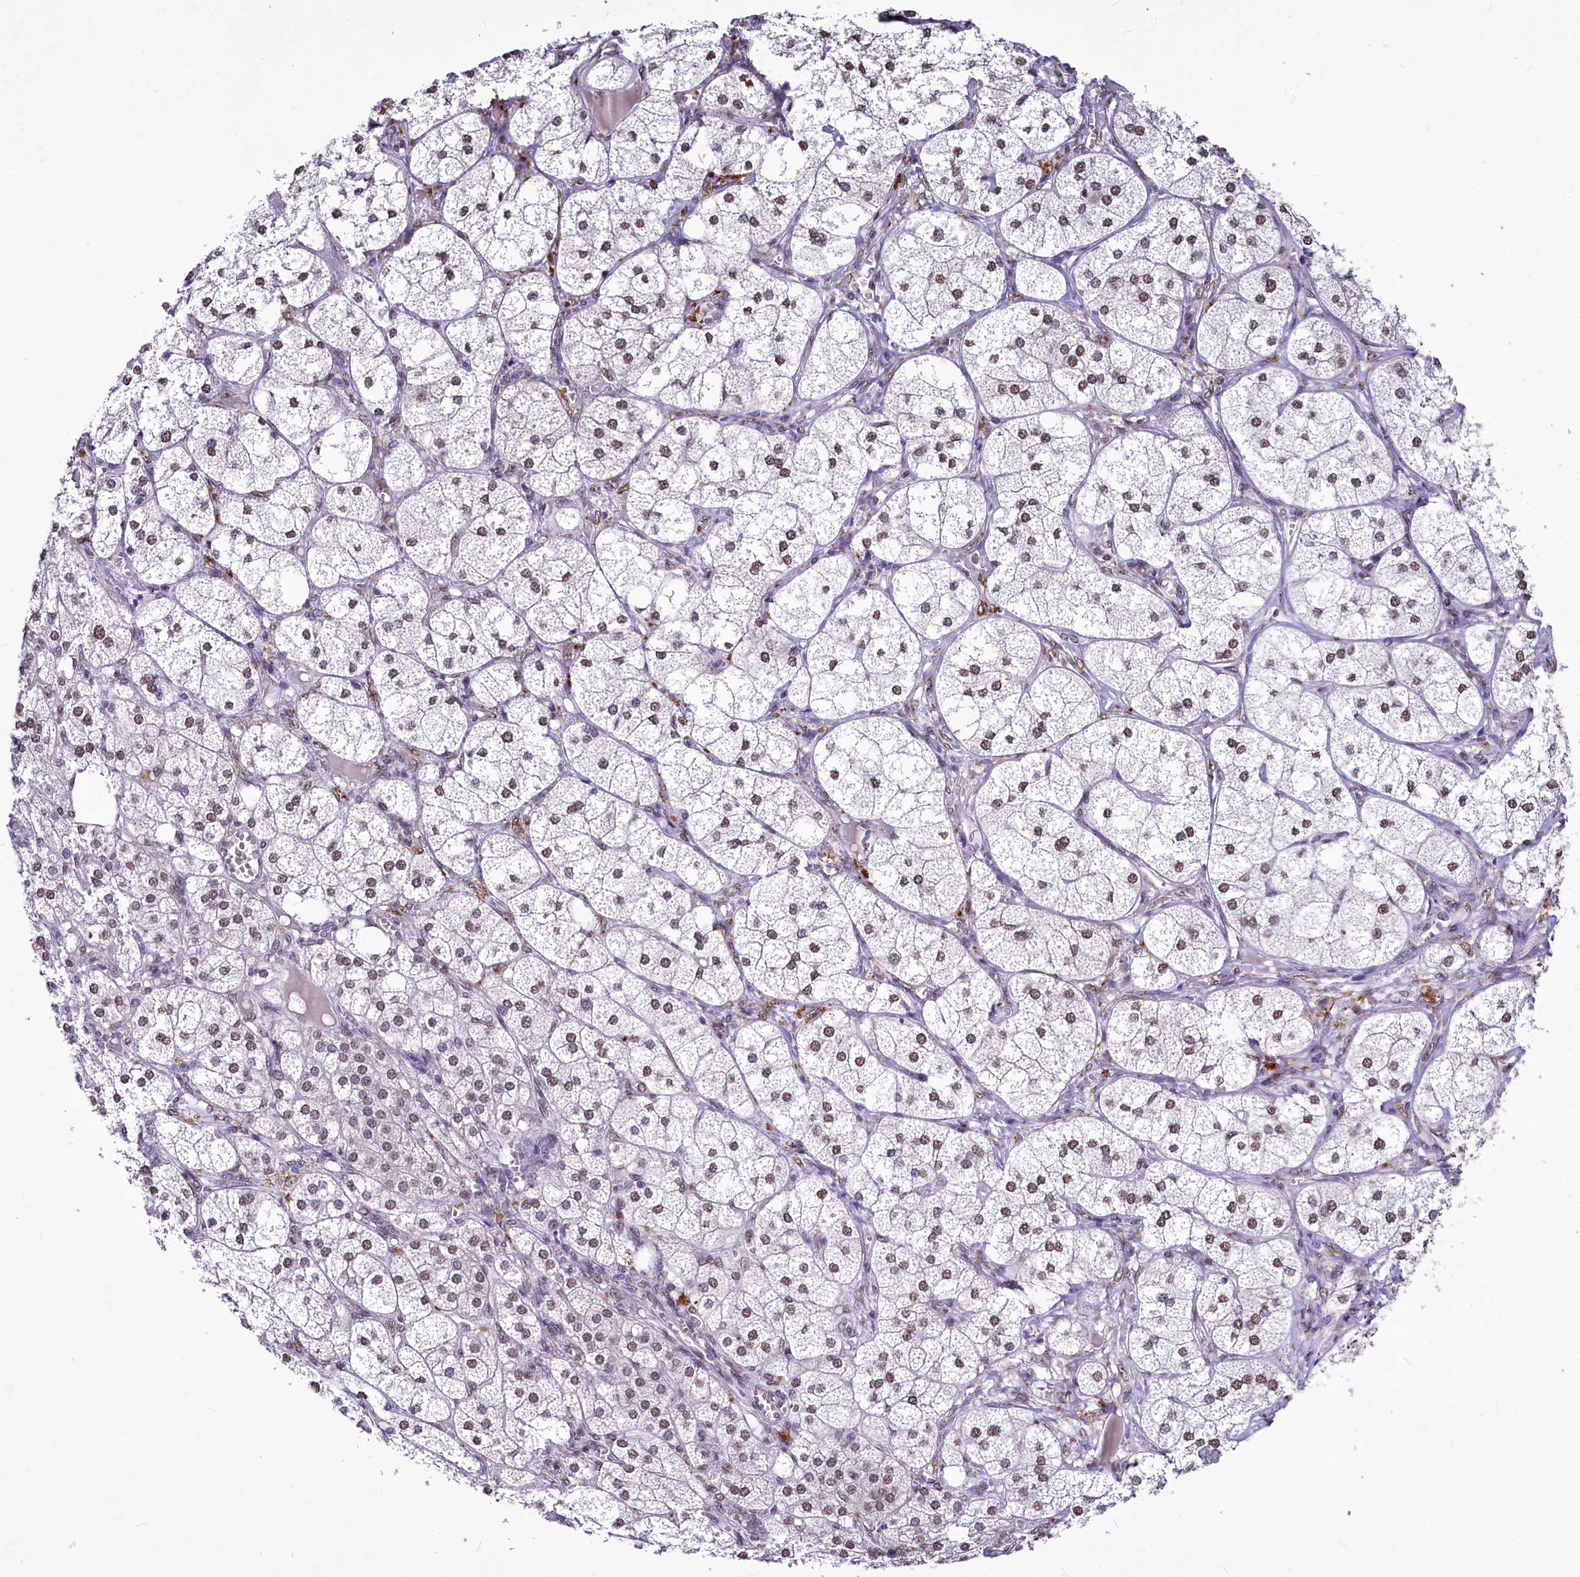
{"staining": {"intensity": "moderate", "quantity": ">75%", "location": "nuclear"}, "tissue": "adrenal gland", "cell_type": "Glandular cells", "image_type": "normal", "snomed": [{"axis": "morphology", "description": "Normal tissue, NOS"}, {"axis": "topography", "description": "Adrenal gland"}], "caption": "Protein staining demonstrates moderate nuclear expression in about >75% of glandular cells in benign adrenal gland.", "gene": "PARPBP", "patient": {"sex": "female", "age": 61}}